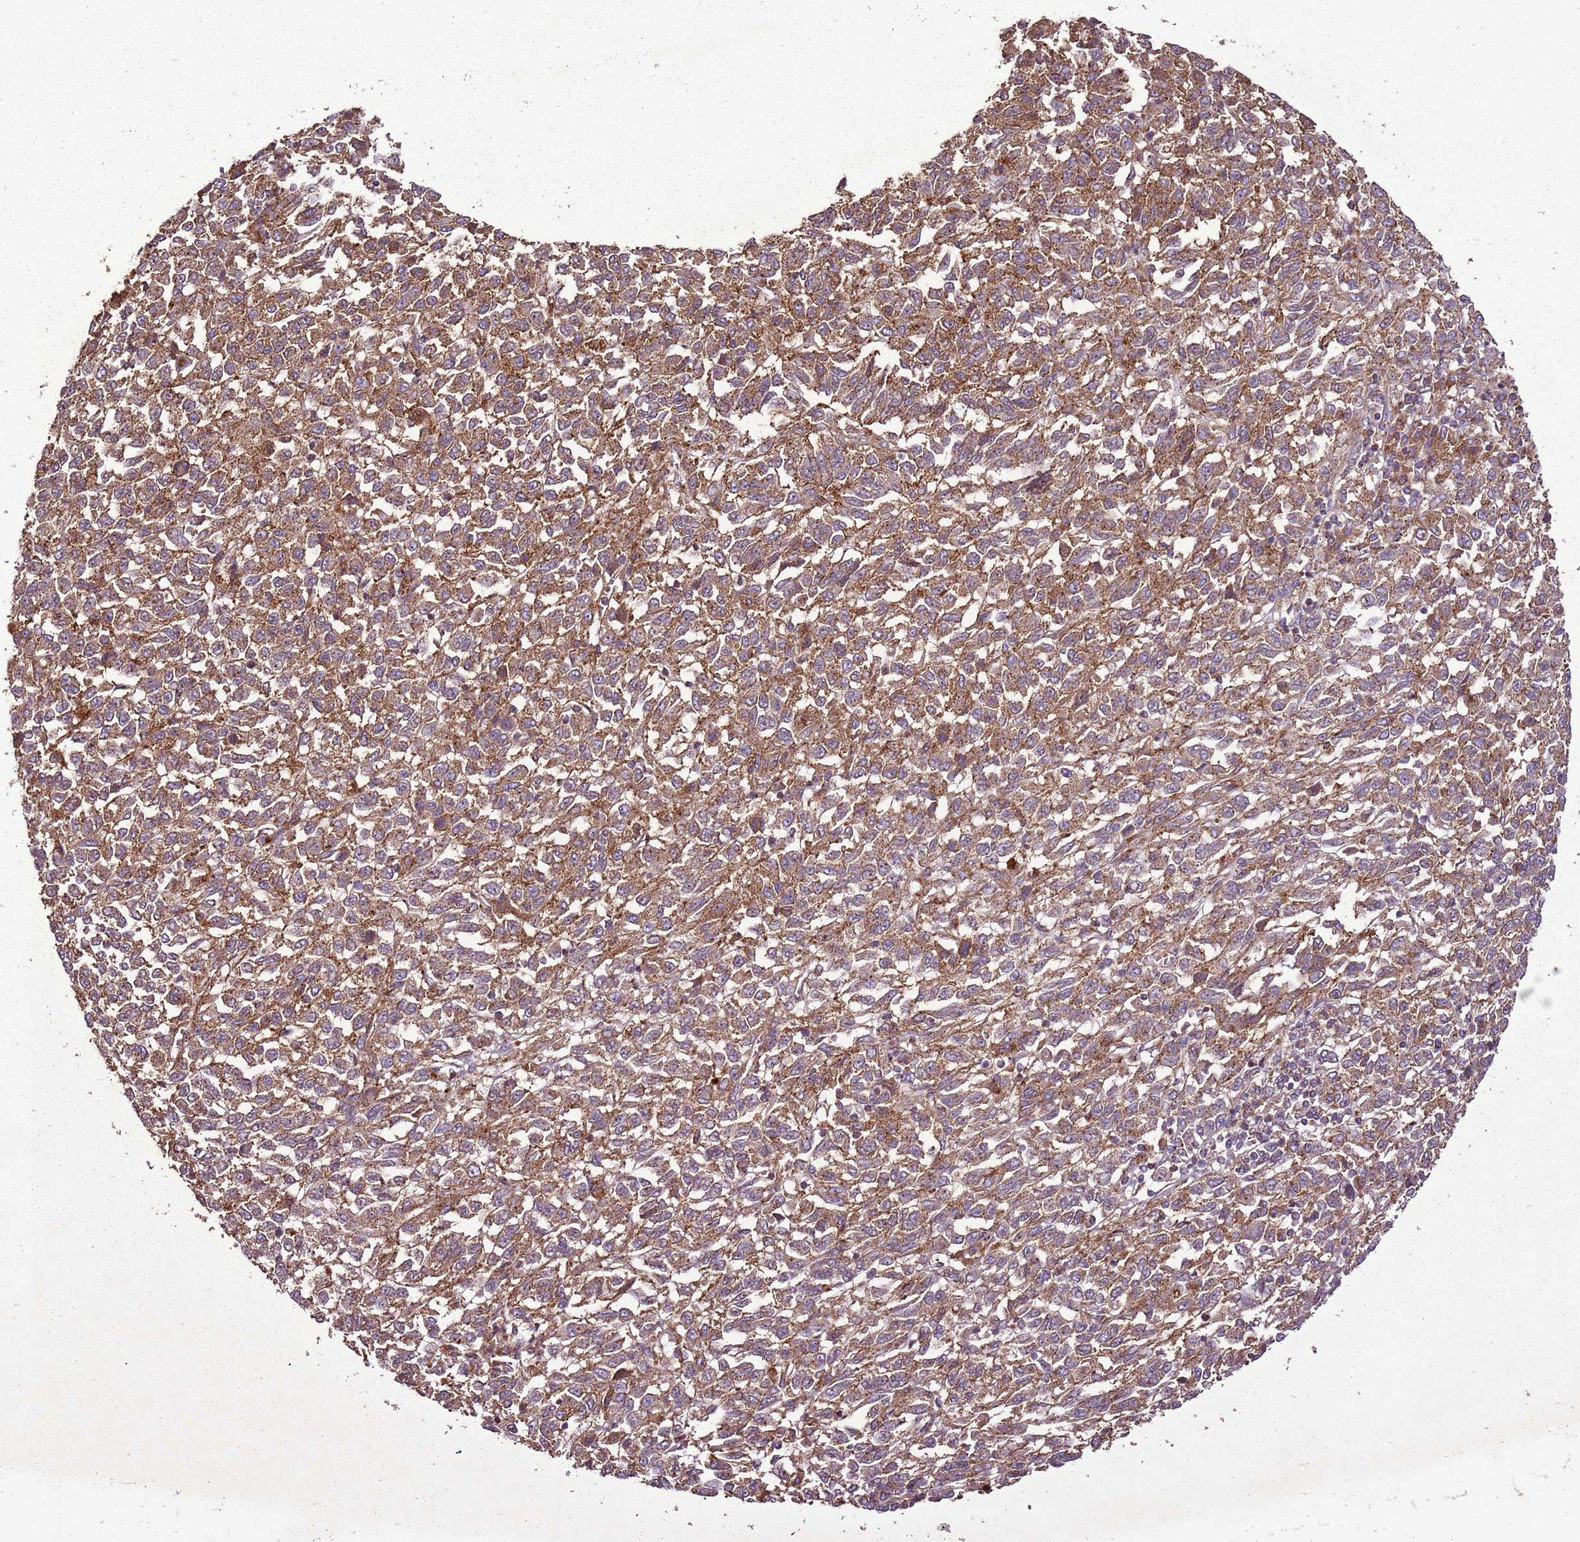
{"staining": {"intensity": "moderate", "quantity": ">75%", "location": "cytoplasmic/membranous"}, "tissue": "melanoma", "cell_type": "Tumor cells", "image_type": "cancer", "snomed": [{"axis": "morphology", "description": "Malignant melanoma, Metastatic site"}, {"axis": "topography", "description": "Lung"}], "caption": "The immunohistochemical stain labels moderate cytoplasmic/membranous expression in tumor cells of melanoma tissue.", "gene": "ANKRD24", "patient": {"sex": "male", "age": 64}}